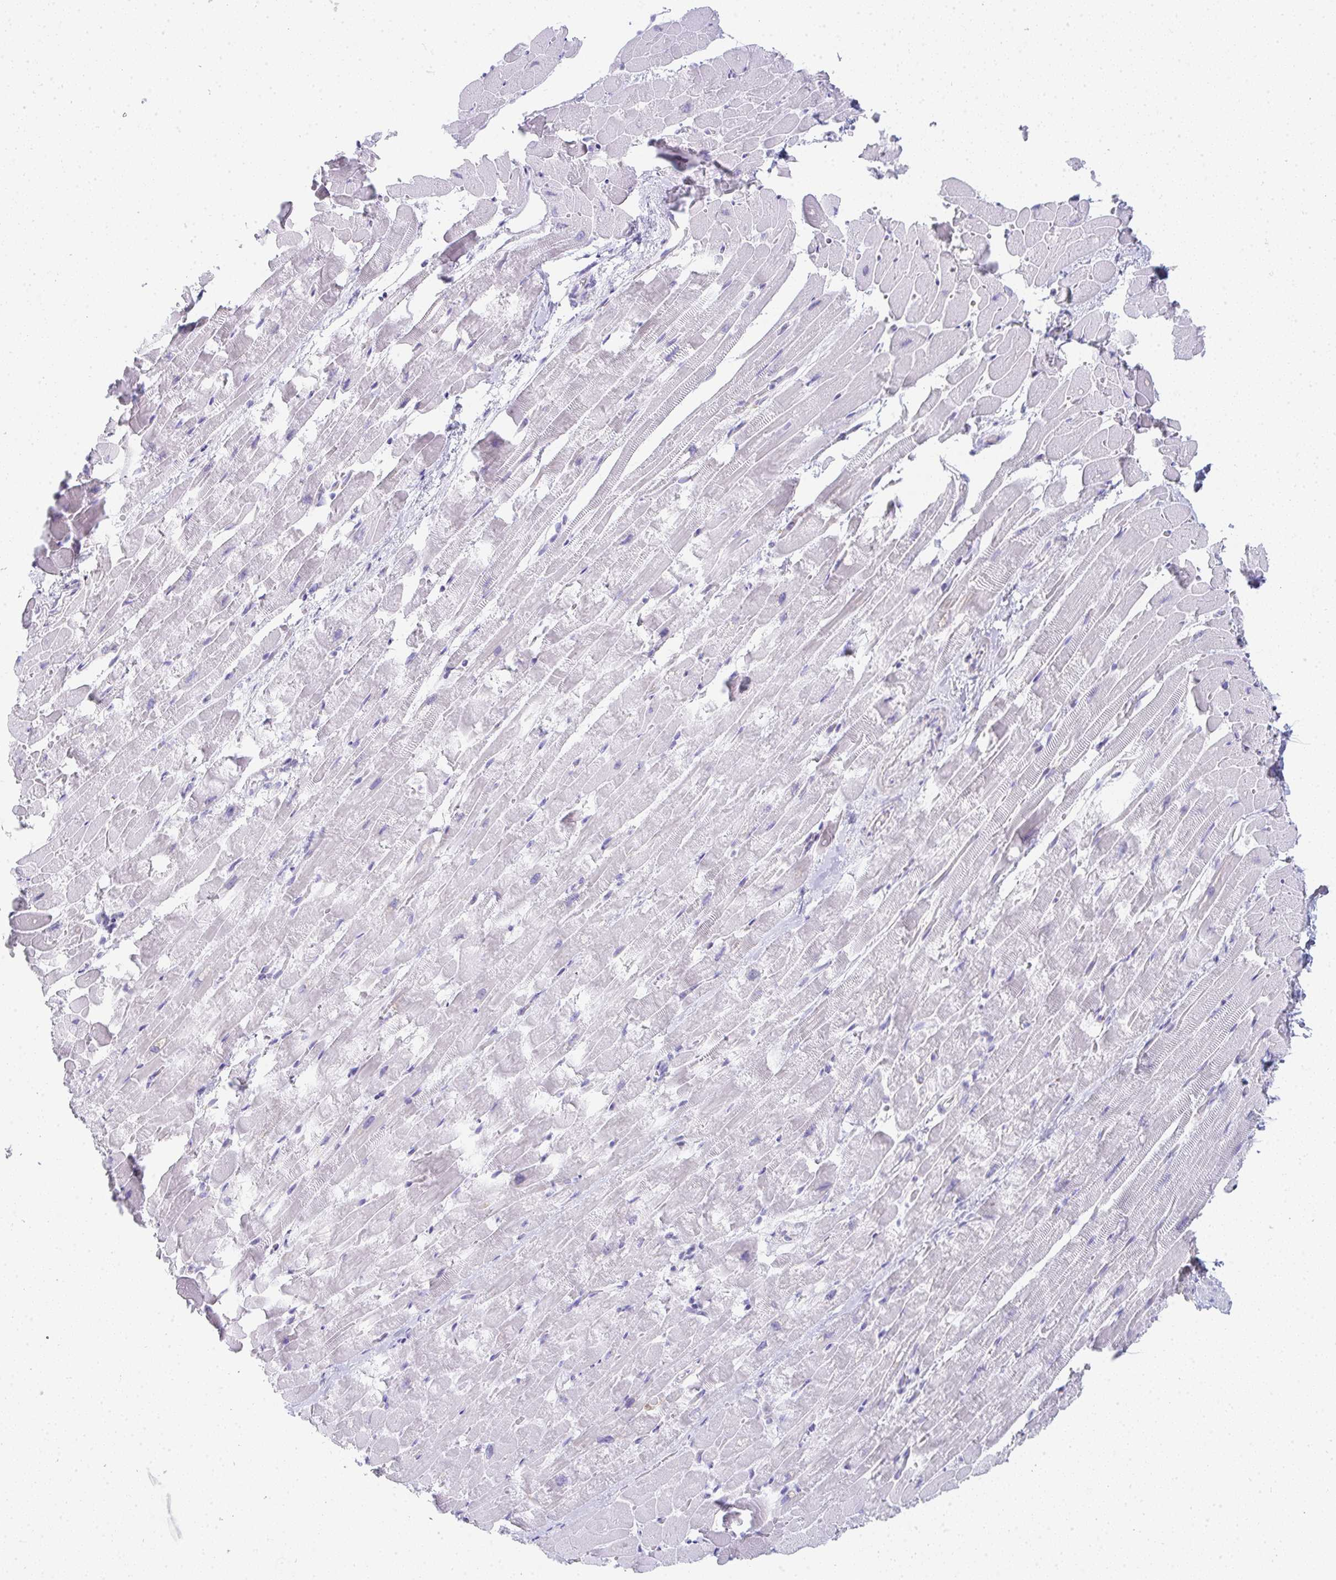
{"staining": {"intensity": "negative", "quantity": "none", "location": "none"}, "tissue": "heart muscle", "cell_type": "Cardiomyocytes", "image_type": "normal", "snomed": [{"axis": "morphology", "description": "Normal tissue, NOS"}, {"axis": "topography", "description": "Heart"}], "caption": "DAB immunohistochemical staining of normal human heart muscle displays no significant expression in cardiomyocytes.", "gene": "PRND", "patient": {"sex": "male", "age": 37}}